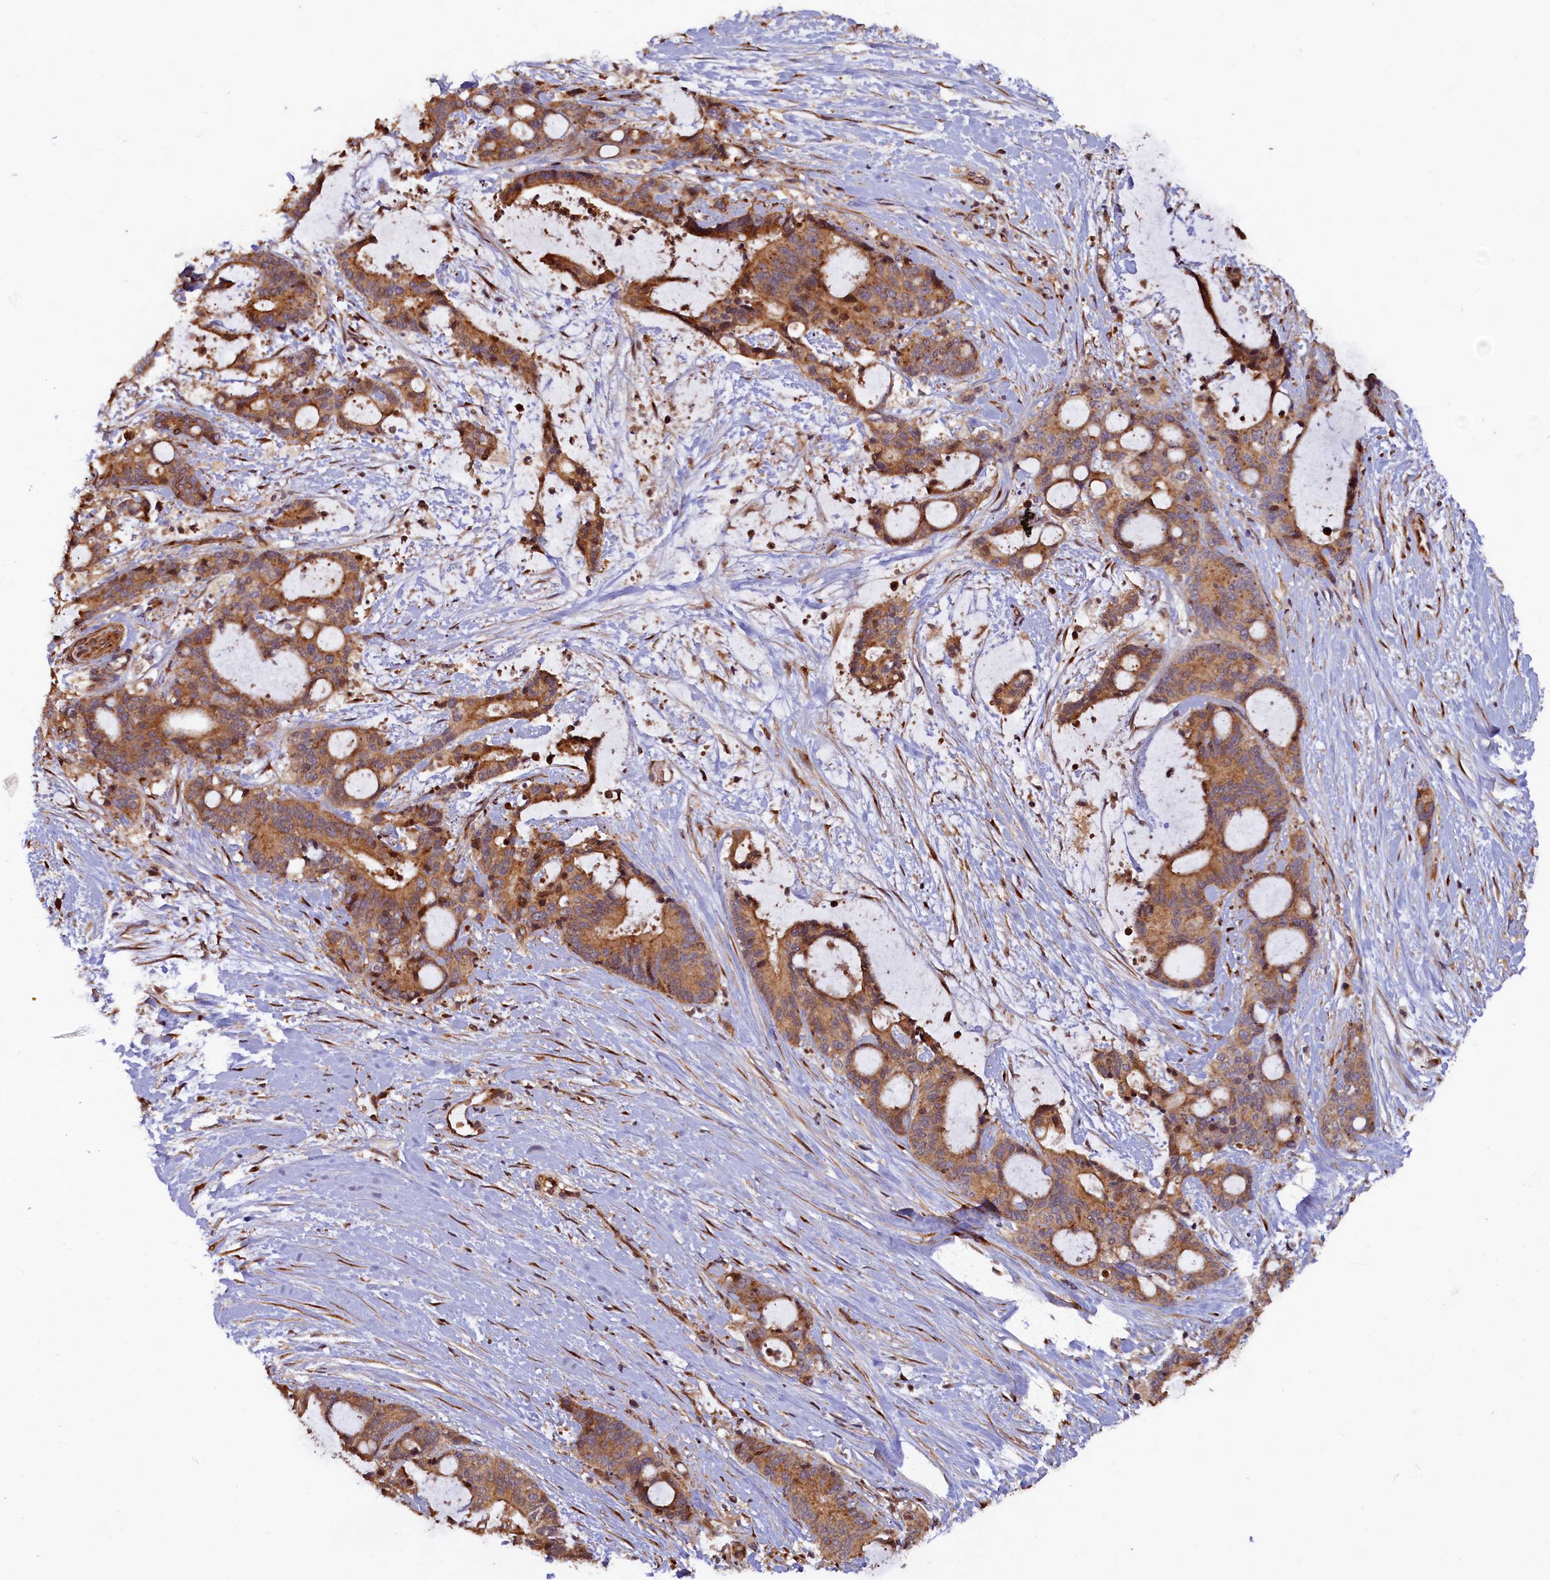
{"staining": {"intensity": "moderate", "quantity": ">75%", "location": "cytoplasmic/membranous"}, "tissue": "liver cancer", "cell_type": "Tumor cells", "image_type": "cancer", "snomed": [{"axis": "morphology", "description": "Normal tissue, NOS"}, {"axis": "morphology", "description": "Cholangiocarcinoma"}, {"axis": "topography", "description": "Liver"}, {"axis": "topography", "description": "Peripheral nerve tissue"}], "caption": "Protein staining by immunohistochemistry (IHC) demonstrates moderate cytoplasmic/membranous positivity in approximately >75% of tumor cells in cholangiocarcinoma (liver).", "gene": "TMEM181", "patient": {"sex": "female", "age": 73}}